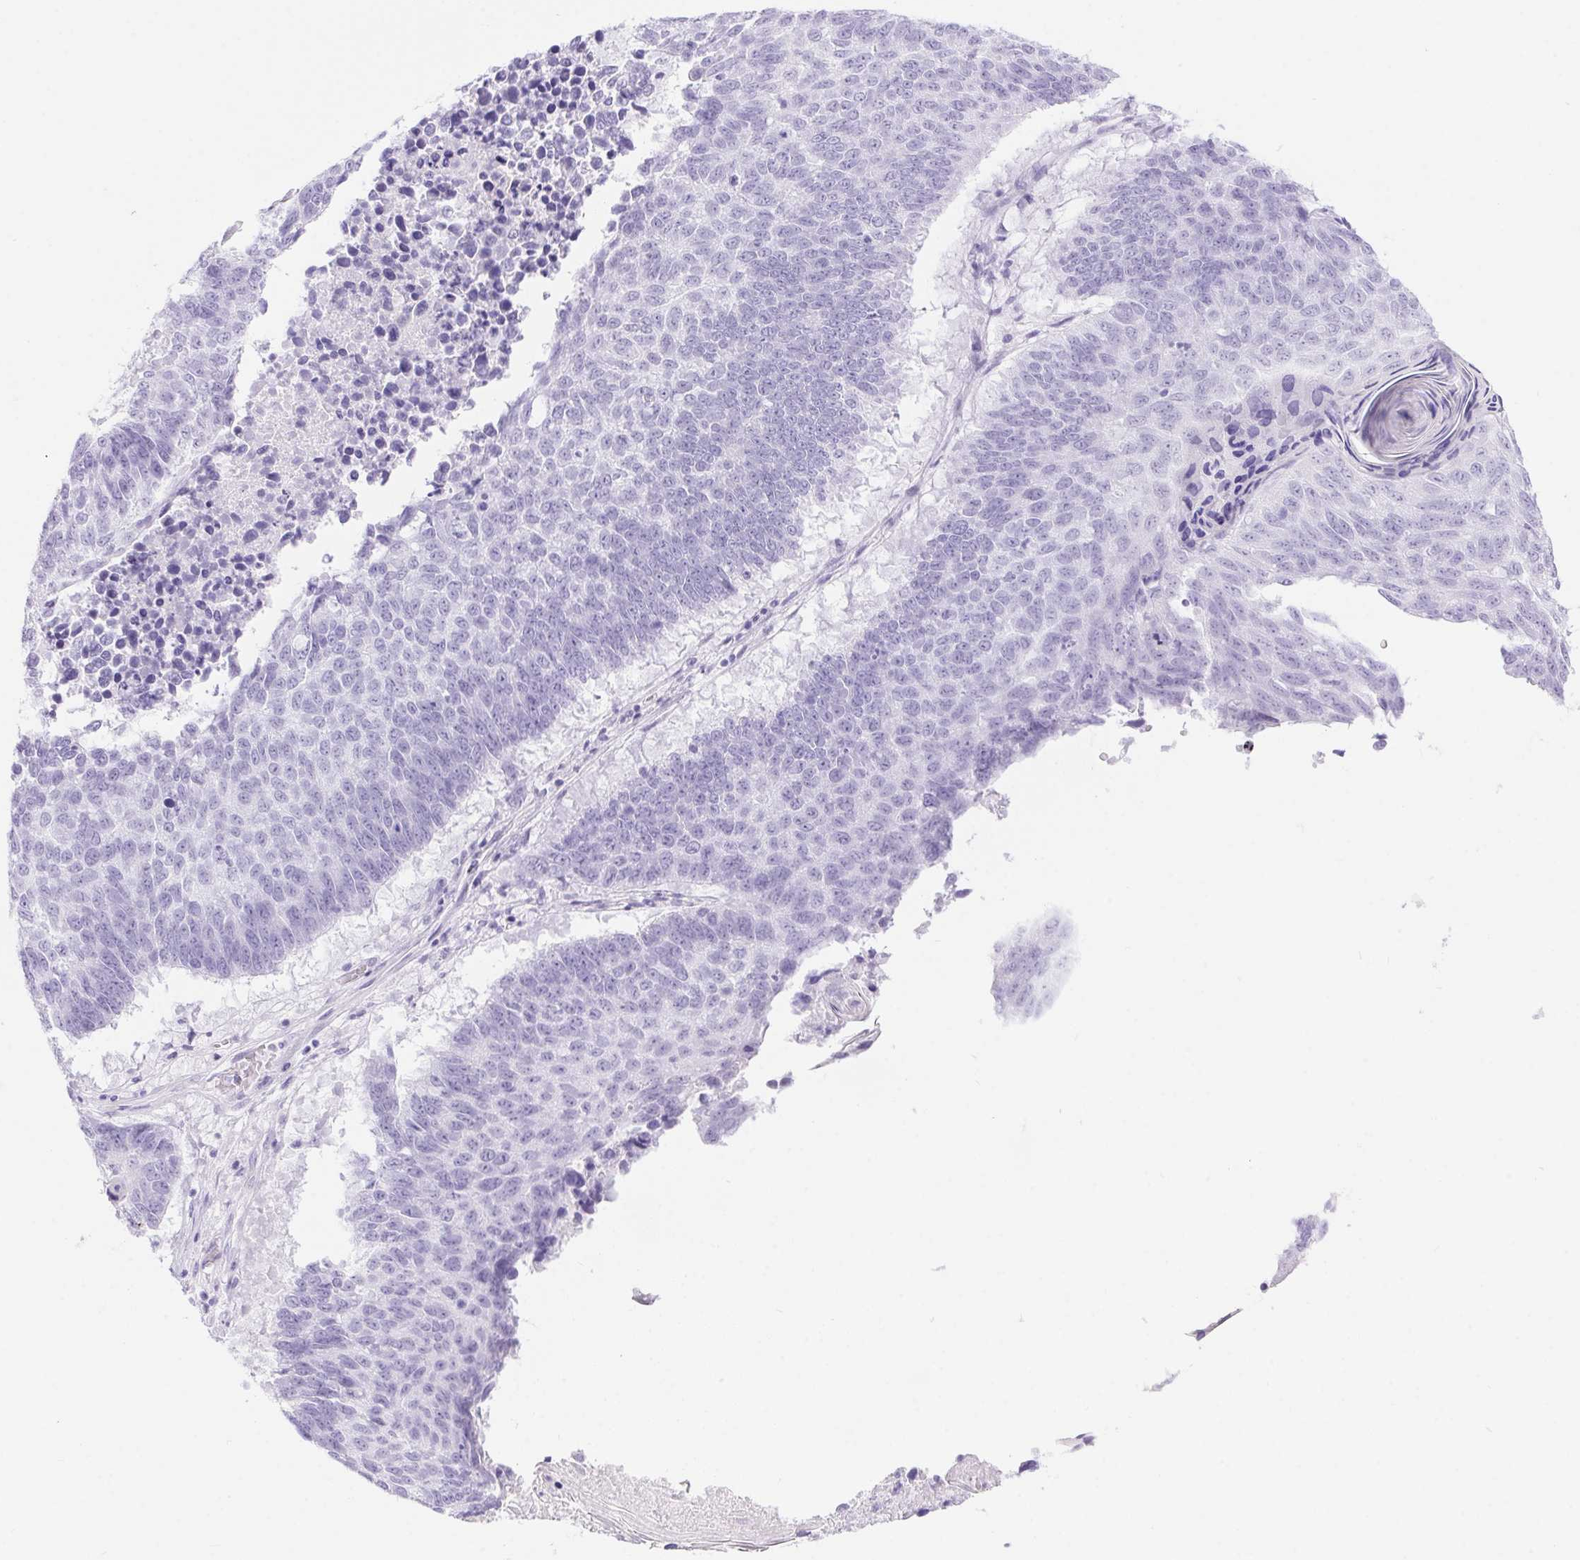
{"staining": {"intensity": "negative", "quantity": "none", "location": "none"}, "tissue": "lung cancer", "cell_type": "Tumor cells", "image_type": "cancer", "snomed": [{"axis": "morphology", "description": "Squamous cell carcinoma, NOS"}, {"axis": "topography", "description": "Lung"}], "caption": "Squamous cell carcinoma (lung) was stained to show a protein in brown. There is no significant positivity in tumor cells.", "gene": "ERP27", "patient": {"sex": "male", "age": 73}}